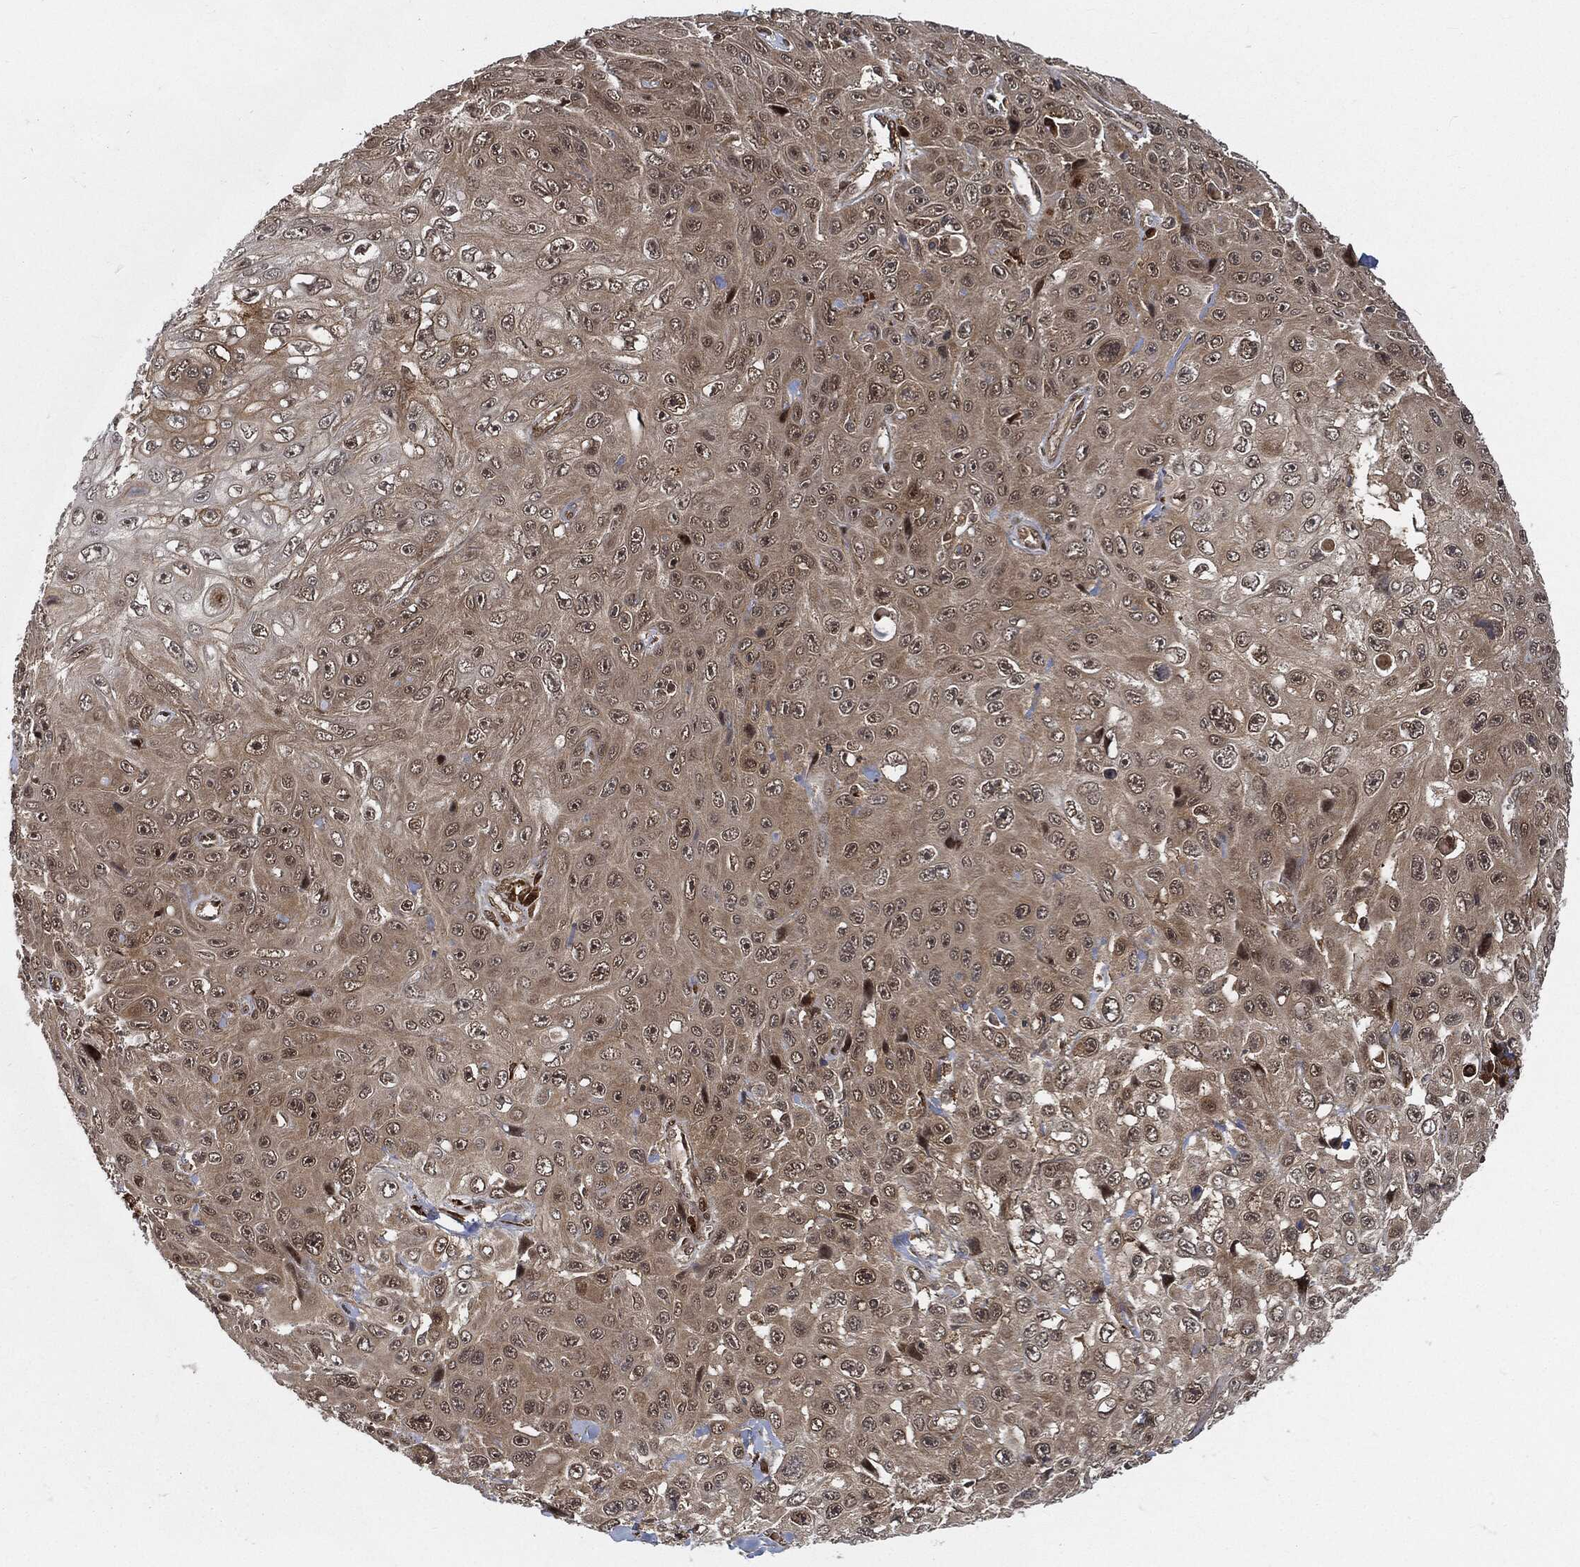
{"staining": {"intensity": "weak", "quantity": "<25%", "location": "nuclear"}, "tissue": "skin cancer", "cell_type": "Tumor cells", "image_type": "cancer", "snomed": [{"axis": "morphology", "description": "Squamous cell carcinoma, NOS"}, {"axis": "topography", "description": "Skin"}], "caption": "Human skin cancer (squamous cell carcinoma) stained for a protein using immunohistochemistry (IHC) demonstrates no expression in tumor cells.", "gene": "CUTA", "patient": {"sex": "male", "age": 82}}